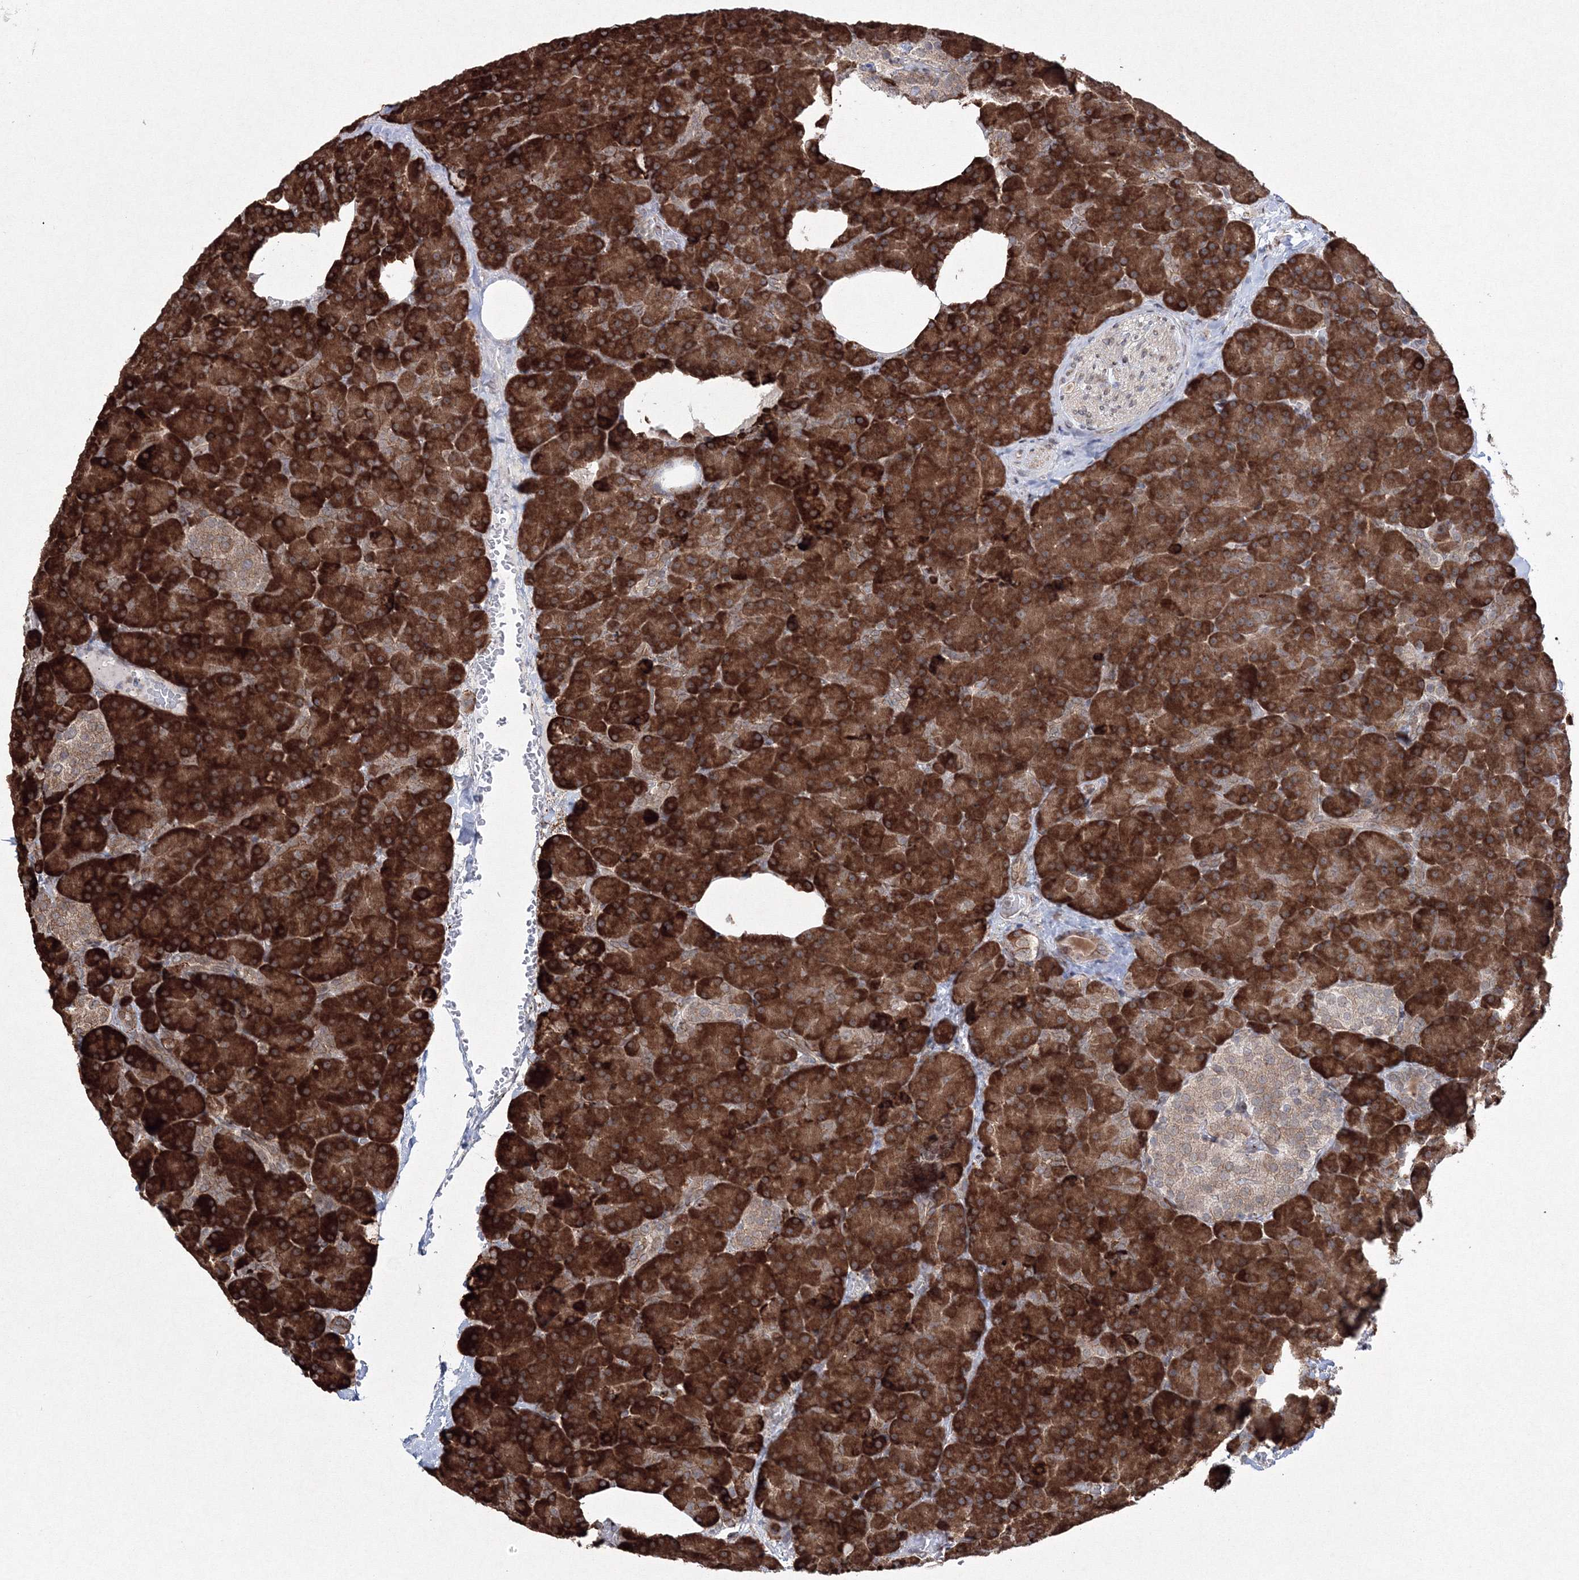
{"staining": {"intensity": "strong", "quantity": ">75%", "location": "cytoplasmic/membranous"}, "tissue": "pancreas", "cell_type": "Exocrine glandular cells", "image_type": "normal", "snomed": [{"axis": "morphology", "description": "Normal tissue, NOS"}, {"axis": "morphology", "description": "Carcinoid, malignant, NOS"}, {"axis": "topography", "description": "Pancreas"}], "caption": "Pancreas stained with a brown dye exhibits strong cytoplasmic/membranous positive staining in about >75% of exocrine glandular cells.", "gene": "EFCAB12", "patient": {"sex": "female", "age": 35}}